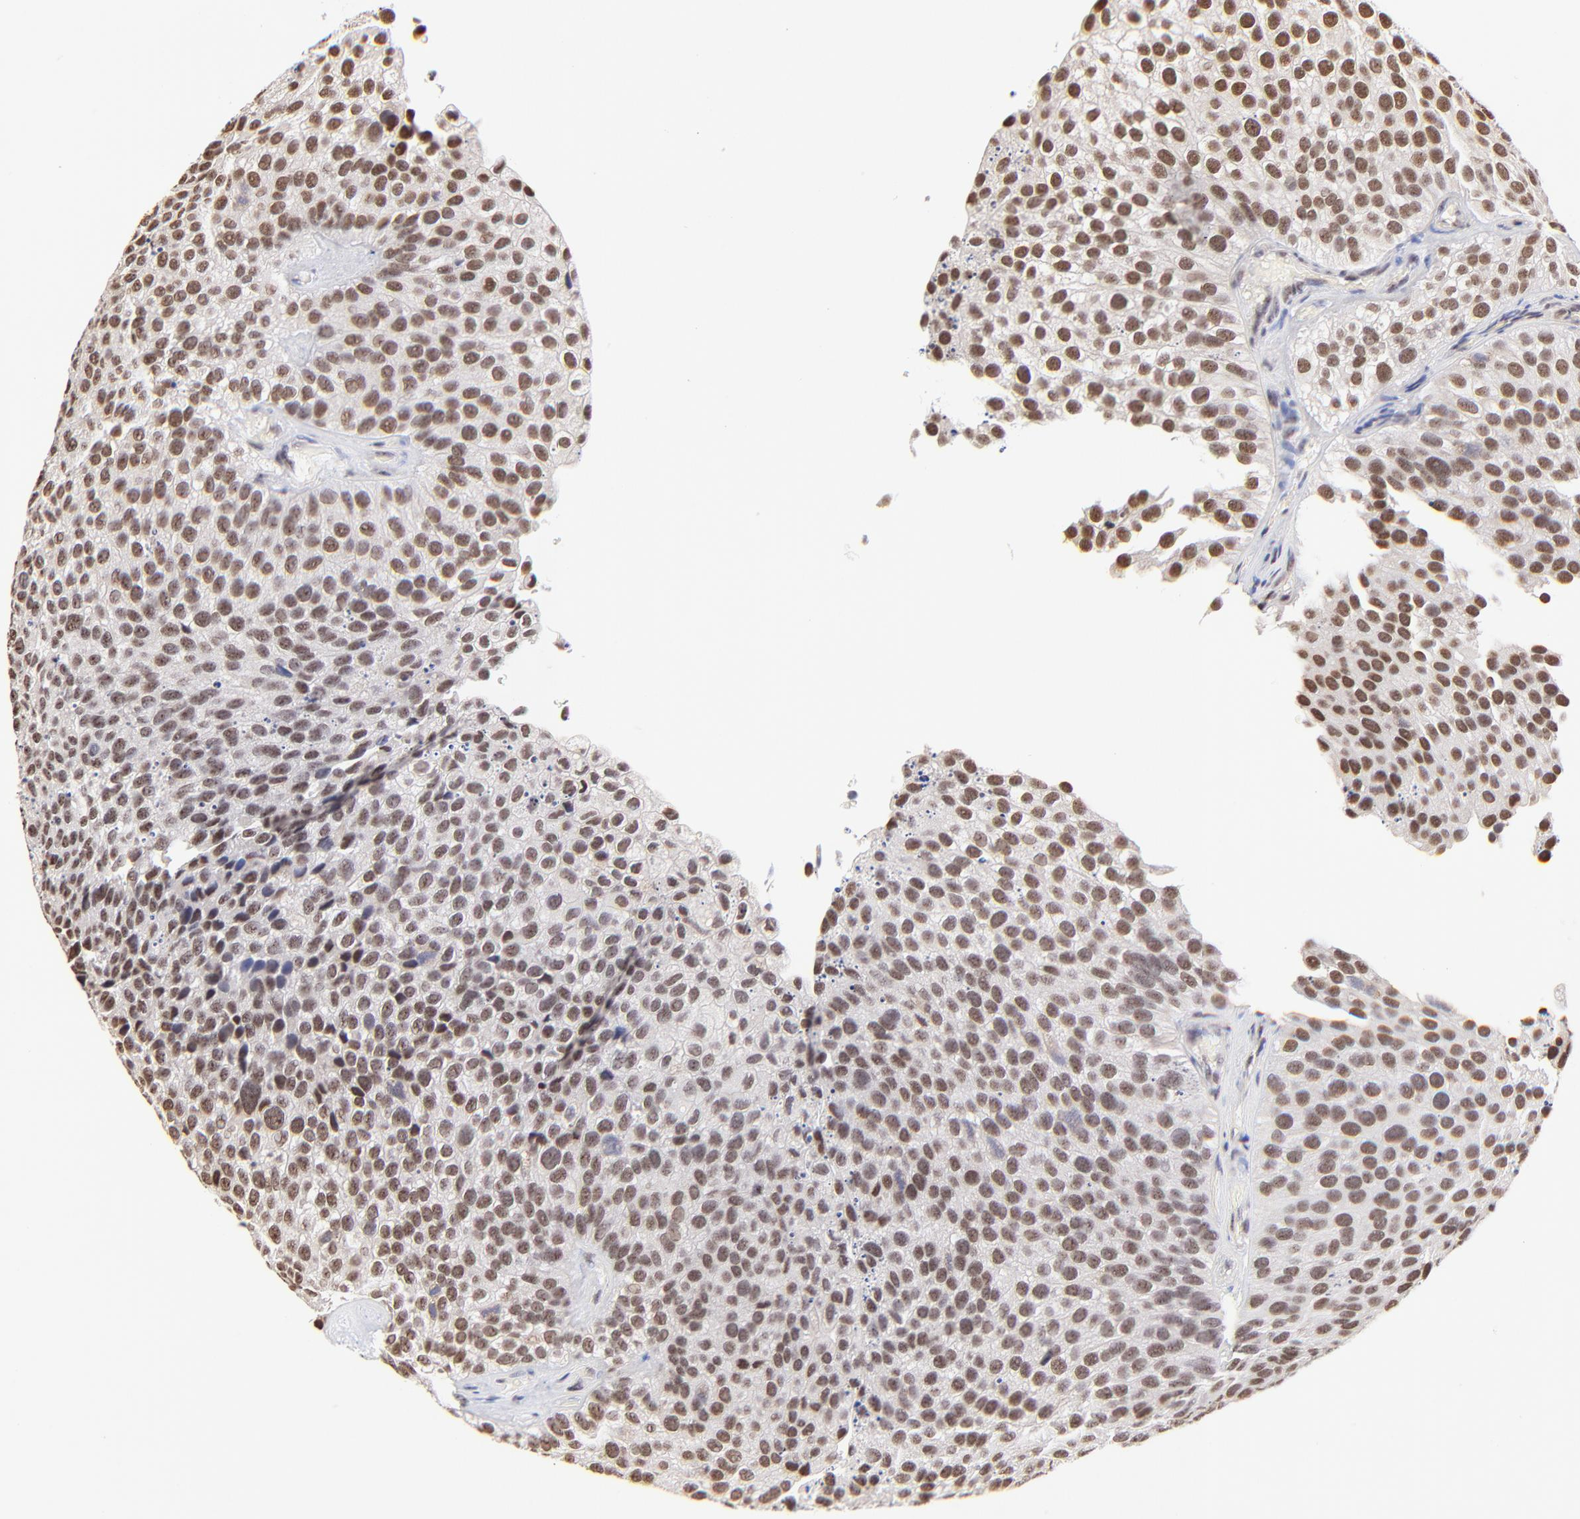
{"staining": {"intensity": "weak", "quantity": ">75%", "location": "nuclear"}, "tissue": "urothelial cancer", "cell_type": "Tumor cells", "image_type": "cancer", "snomed": [{"axis": "morphology", "description": "Urothelial carcinoma, High grade"}, {"axis": "topography", "description": "Urinary bladder"}], "caption": "Urothelial carcinoma (high-grade) was stained to show a protein in brown. There is low levels of weak nuclear positivity in about >75% of tumor cells.", "gene": "ZNF670", "patient": {"sex": "male", "age": 72}}